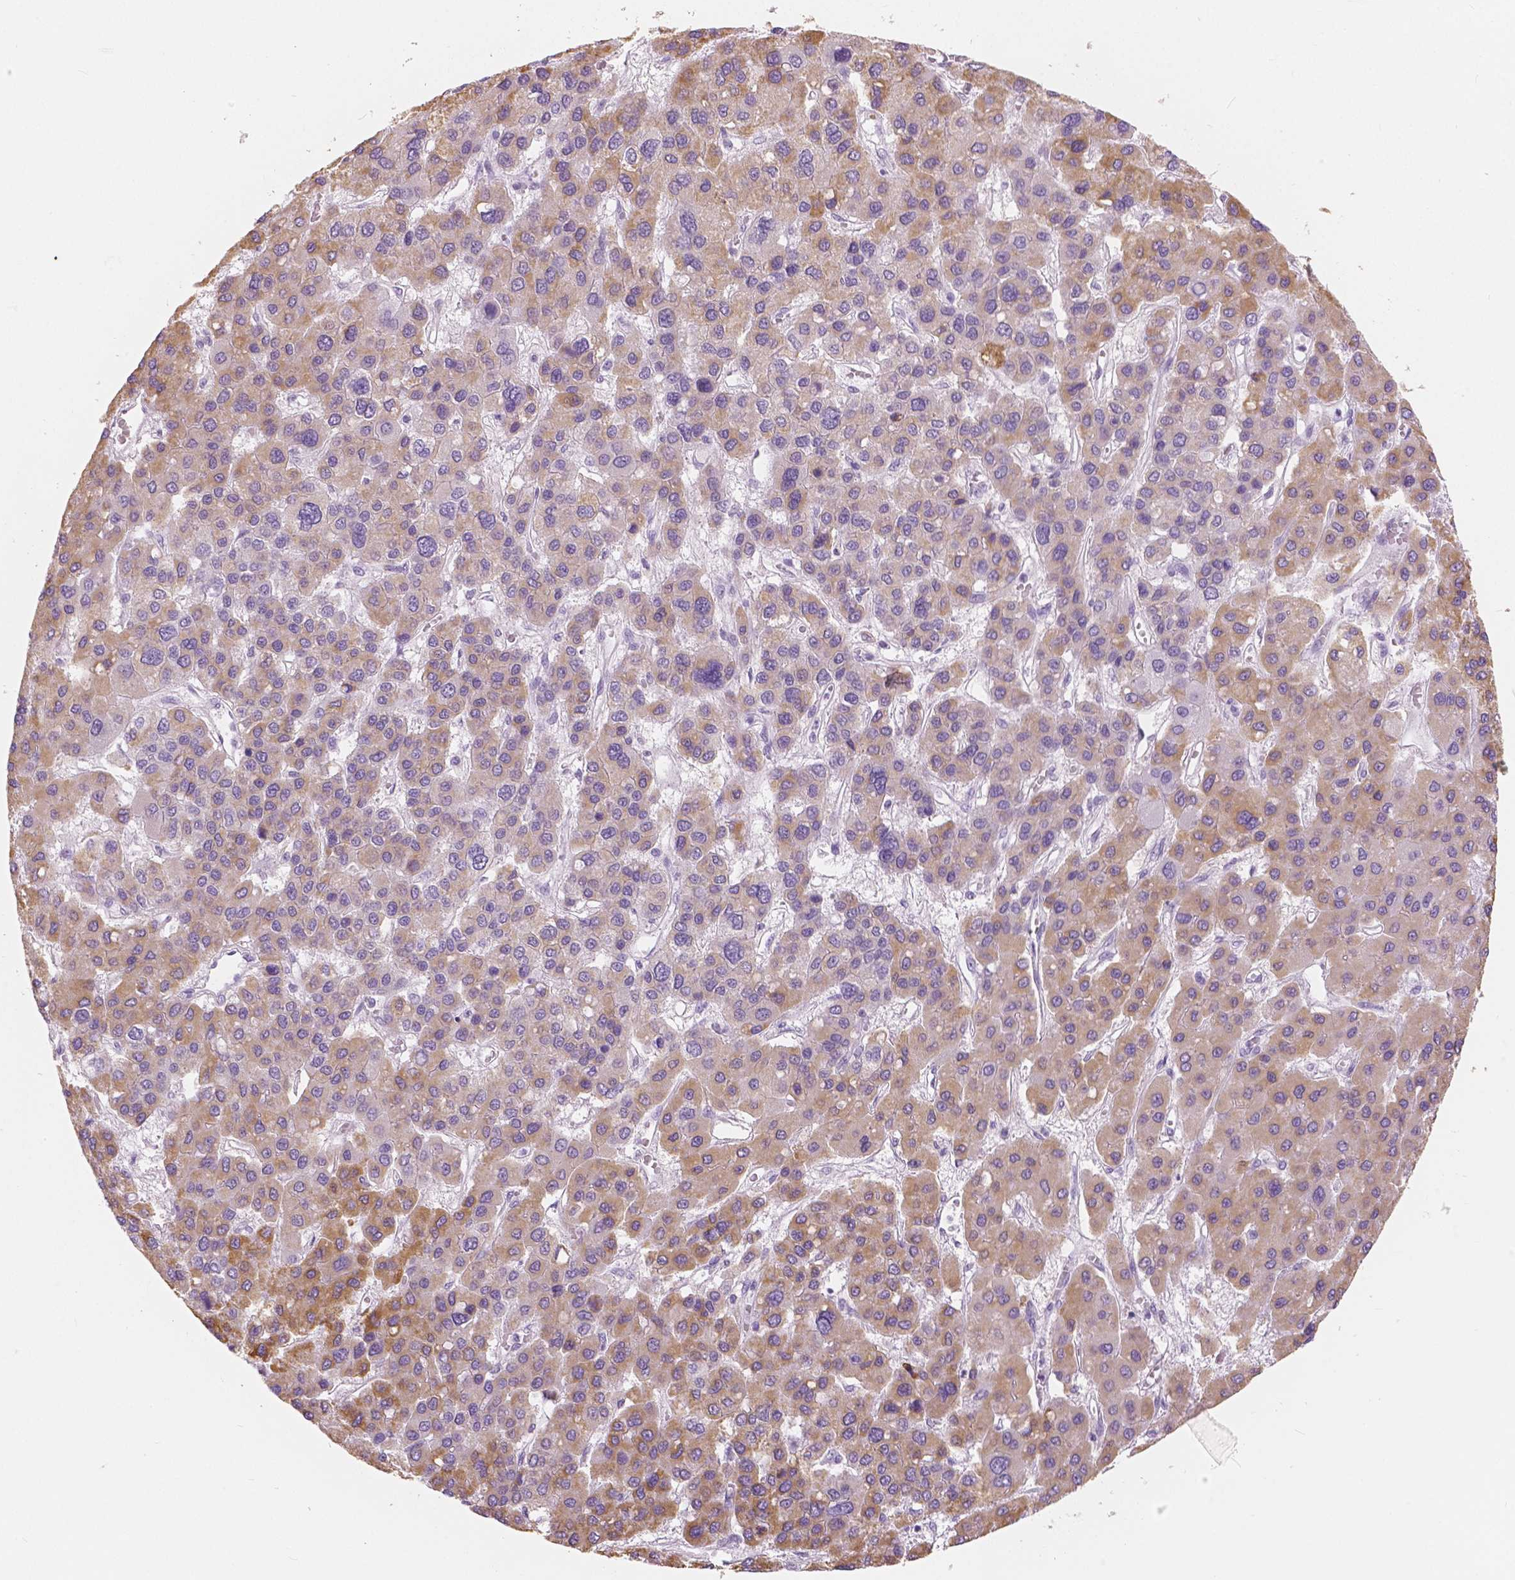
{"staining": {"intensity": "moderate", "quantity": "25%-75%", "location": "cytoplasmic/membranous"}, "tissue": "liver cancer", "cell_type": "Tumor cells", "image_type": "cancer", "snomed": [{"axis": "morphology", "description": "Carcinoma, Hepatocellular, NOS"}, {"axis": "topography", "description": "Liver"}], "caption": "Protein expression analysis of human liver cancer reveals moderate cytoplasmic/membranous expression in about 25%-75% of tumor cells.", "gene": "A4GNT", "patient": {"sex": "female", "age": 41}}